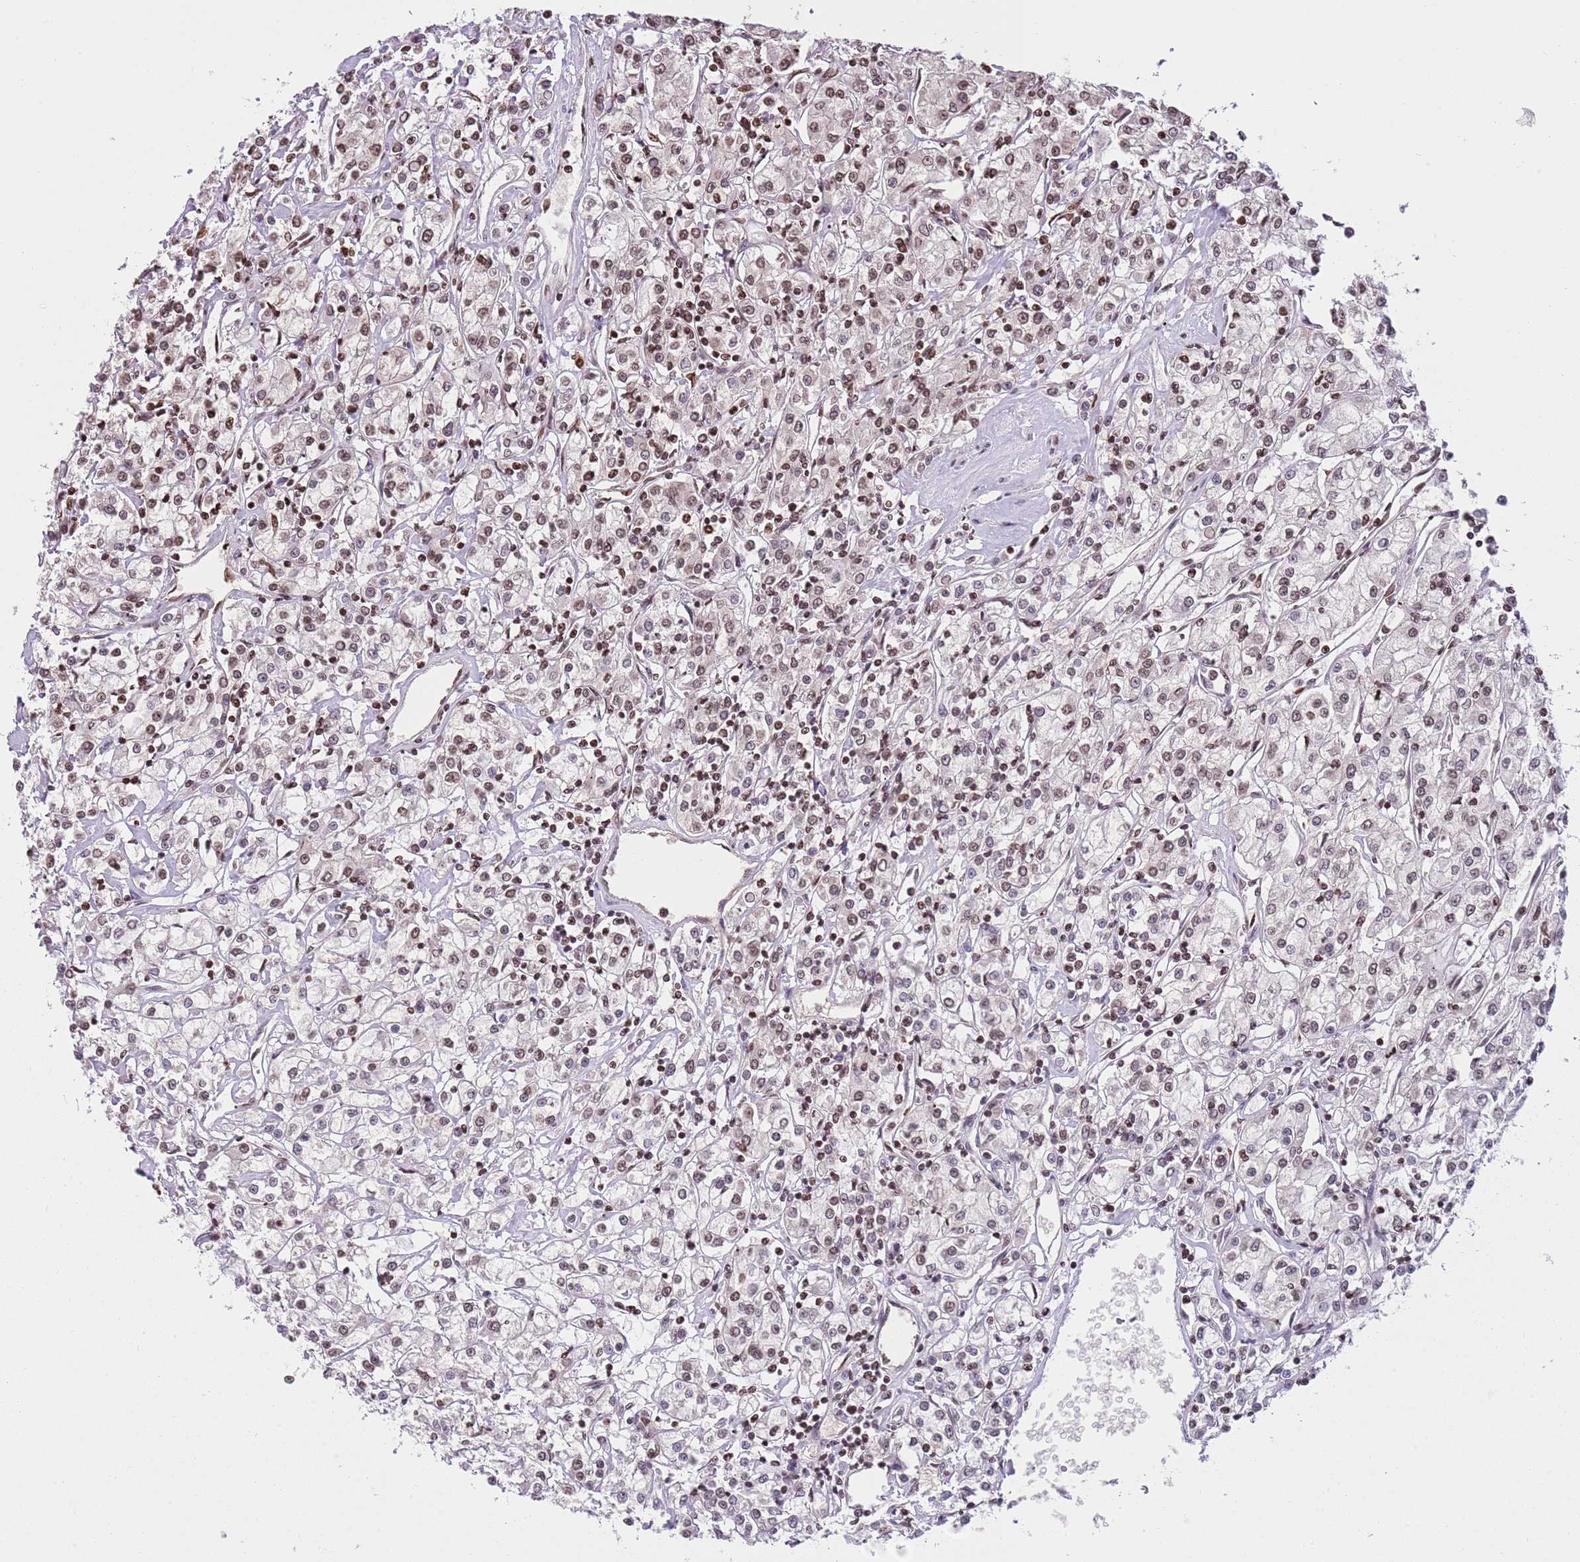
{"staining": {"intensity": "moderate", "quantity": ">75%", "location": "nuclear"}, "tissue": "renal cancer", "cell_type": "Tumor cells", "image_type": "cancer", "snomed": [{"axis": "morphology", "description": "Adenocarcinoma, NOS"}, {"axis": "topography", "description": "Kidney"}], "caption": "A brown stain highlights moderate nuclear positivity of a protein in renal cancer (adenocarcinoma) tumor cells. The staining is performed using DAB brown chromogen to label protein expression. The nuclei are counter-stained blue using hematoxylin.", "gene": "KPNA3", "patient": {"sex": "female", "age": 59}}